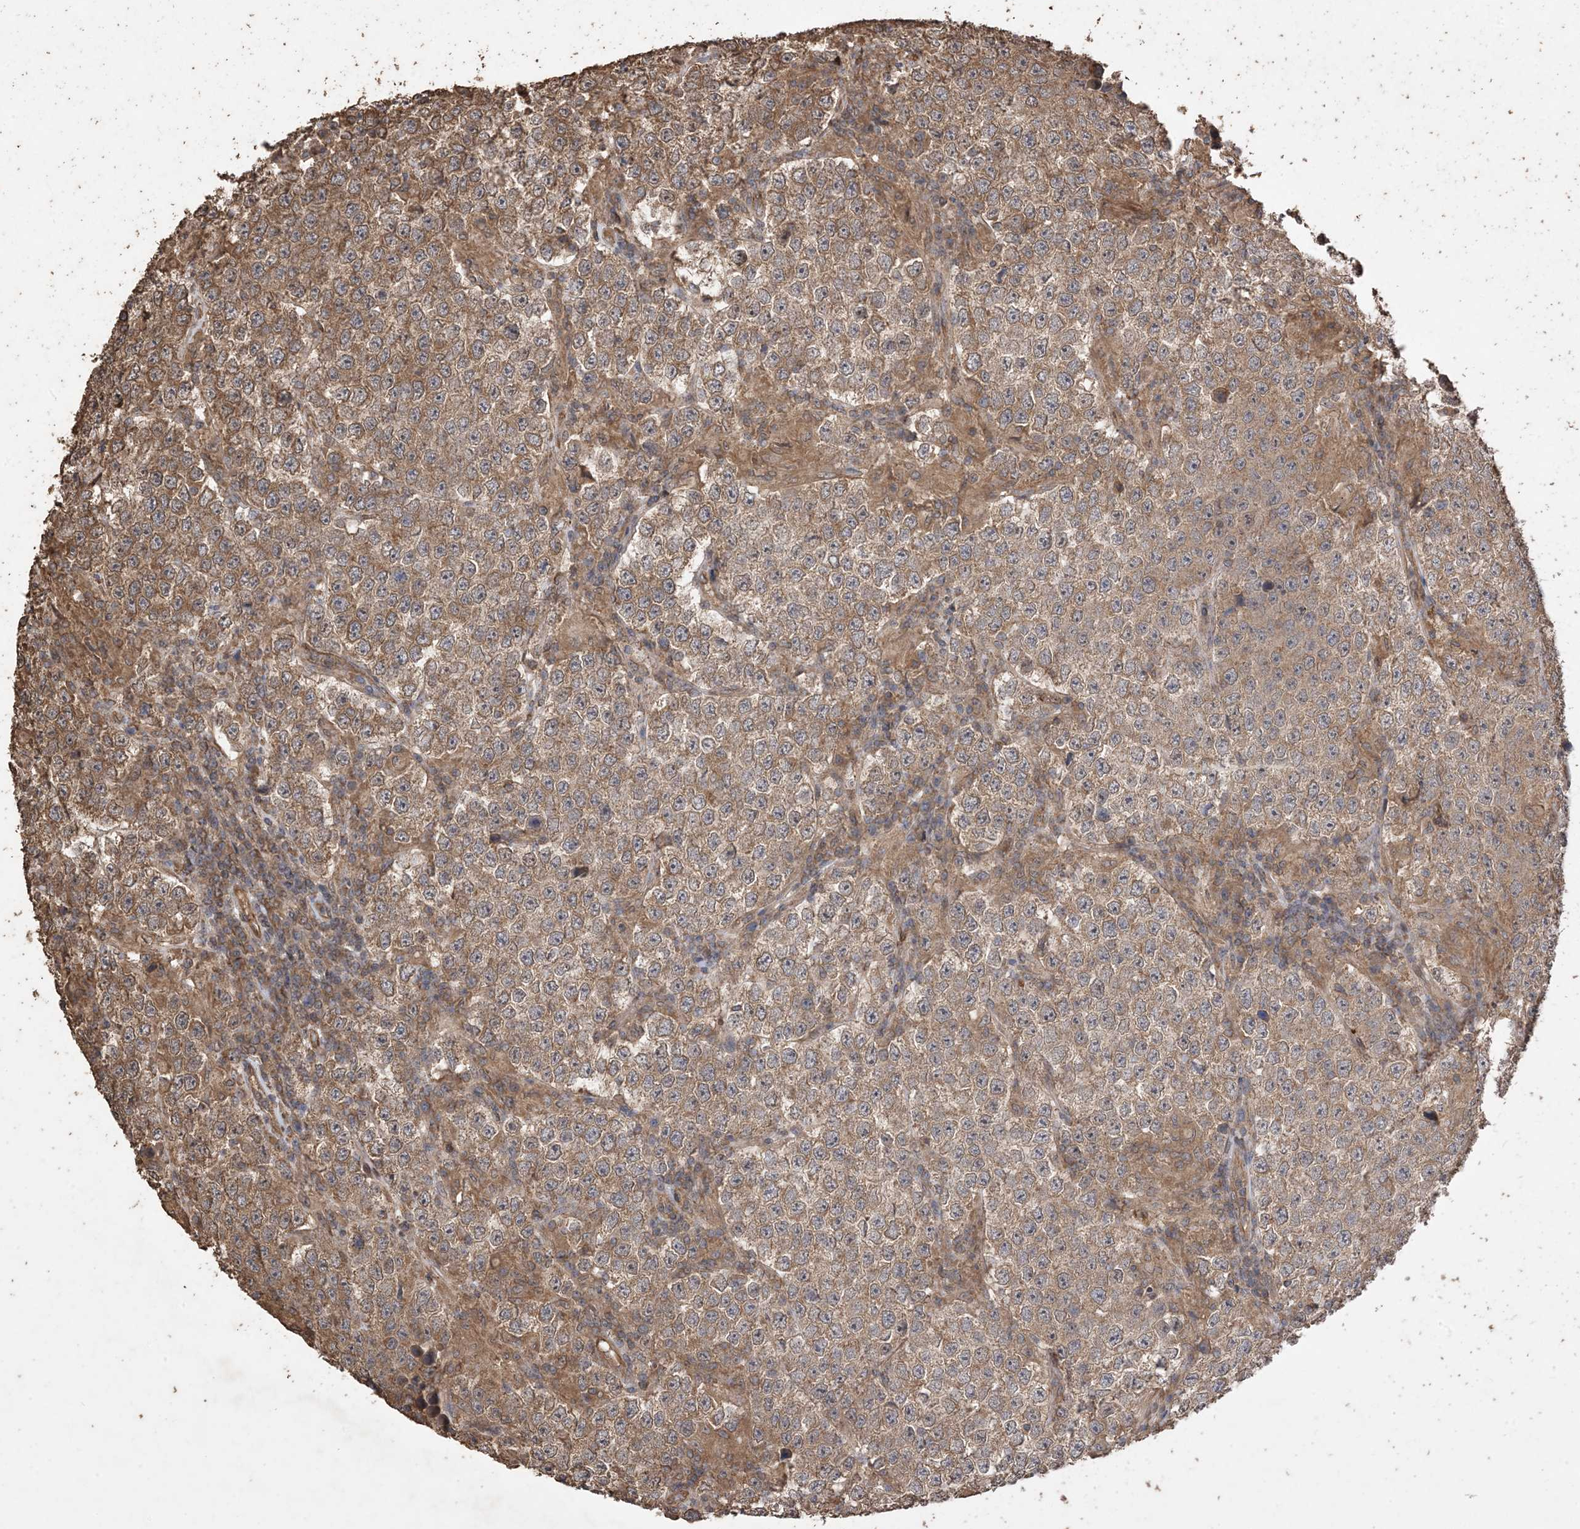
{"staining": {"intensity": "moderate", "quantity": ">75%", "location": "cytoplasmic/membranous"}, "tissue": "testis cancer", "cell_type": "Tumor cells", "image_type": "cancer", "snomed": [{"axis": "morphology", "description": "Normal tissue, NOS"}, {"axis": "morphology", "description": "Urothelial carcinoma, High grade"}, {"axis": "morphology", "description": "Seminoma, NOS"}, {"axis": "morphology", "description": "Carcinoma, Embryonal, NOS"}, {"axis": "topography", "description": "Urinary bladder"}, {"axis": "topography", "description": "Testis"}], "caption": "The immunohistochemical stain shows moderate cytoplasmic/membranous expression in tumor cells of testis cancer tissue.", "gene": "ZKSCAN5", "patient": {"sex": "male", "age": 41}}